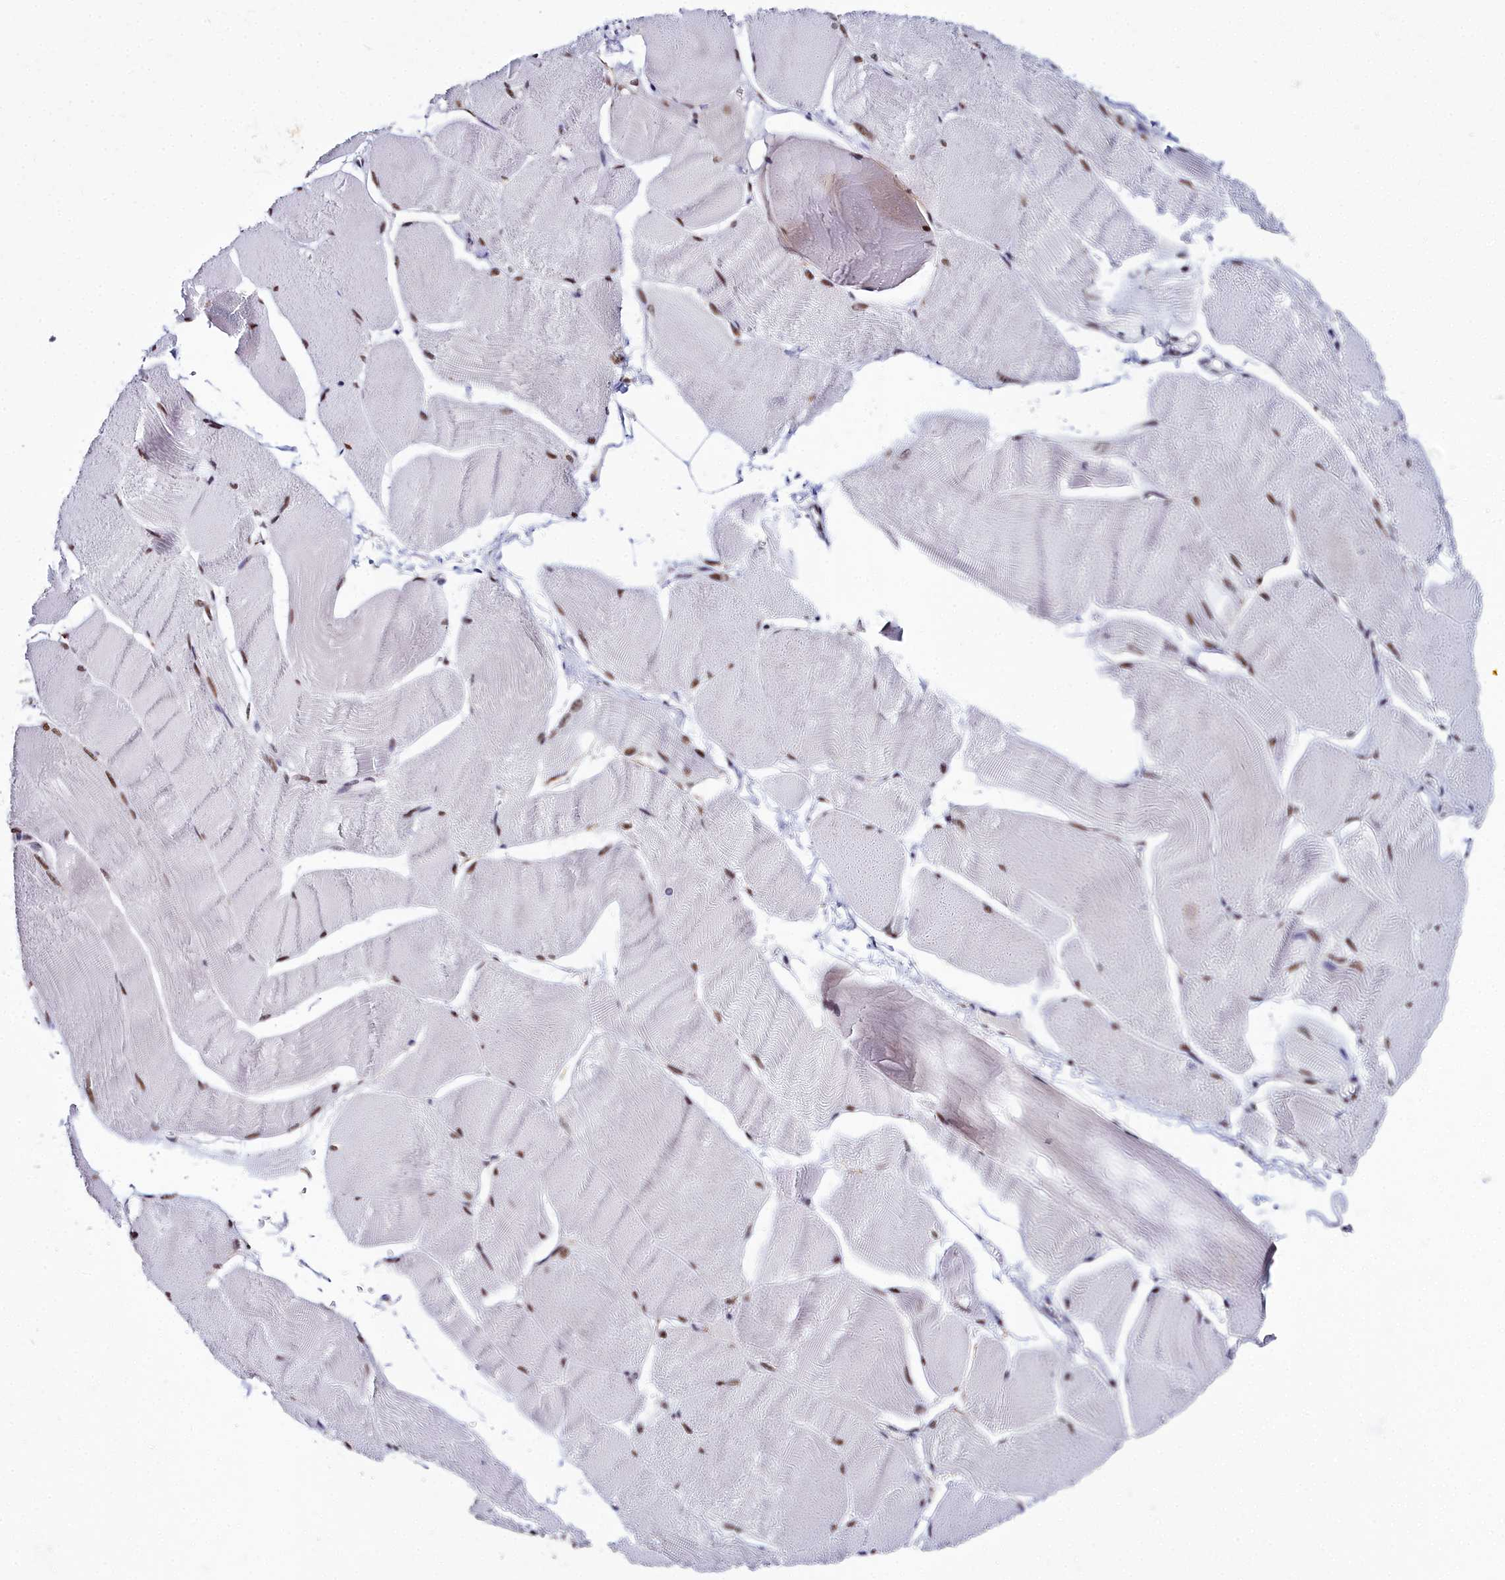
{"staining": {"intensity": "moderate", "quantity": "25%-75%", "location": "nuclear"}, "tissue": "skeletal muscle", "cell_type": "Myocytes", "image_type": "normal", "snomed": [{"axis": "morphology", "description": "Normal tissue, NOS"}, {"axis": "morphology", "description": "Basal cell carcinoma"}, {"axis": "topography", "description": "Skeletal muscle"}], "caption": "Moderate nuclear staining is appreciated in about 25%-75% of myocytes in unremarkable skeletal muscle. (IHC, brightfield microscopy, high magnification).", "gene": "CCDC97", "patient": {"sex": "female", "age": 64}}